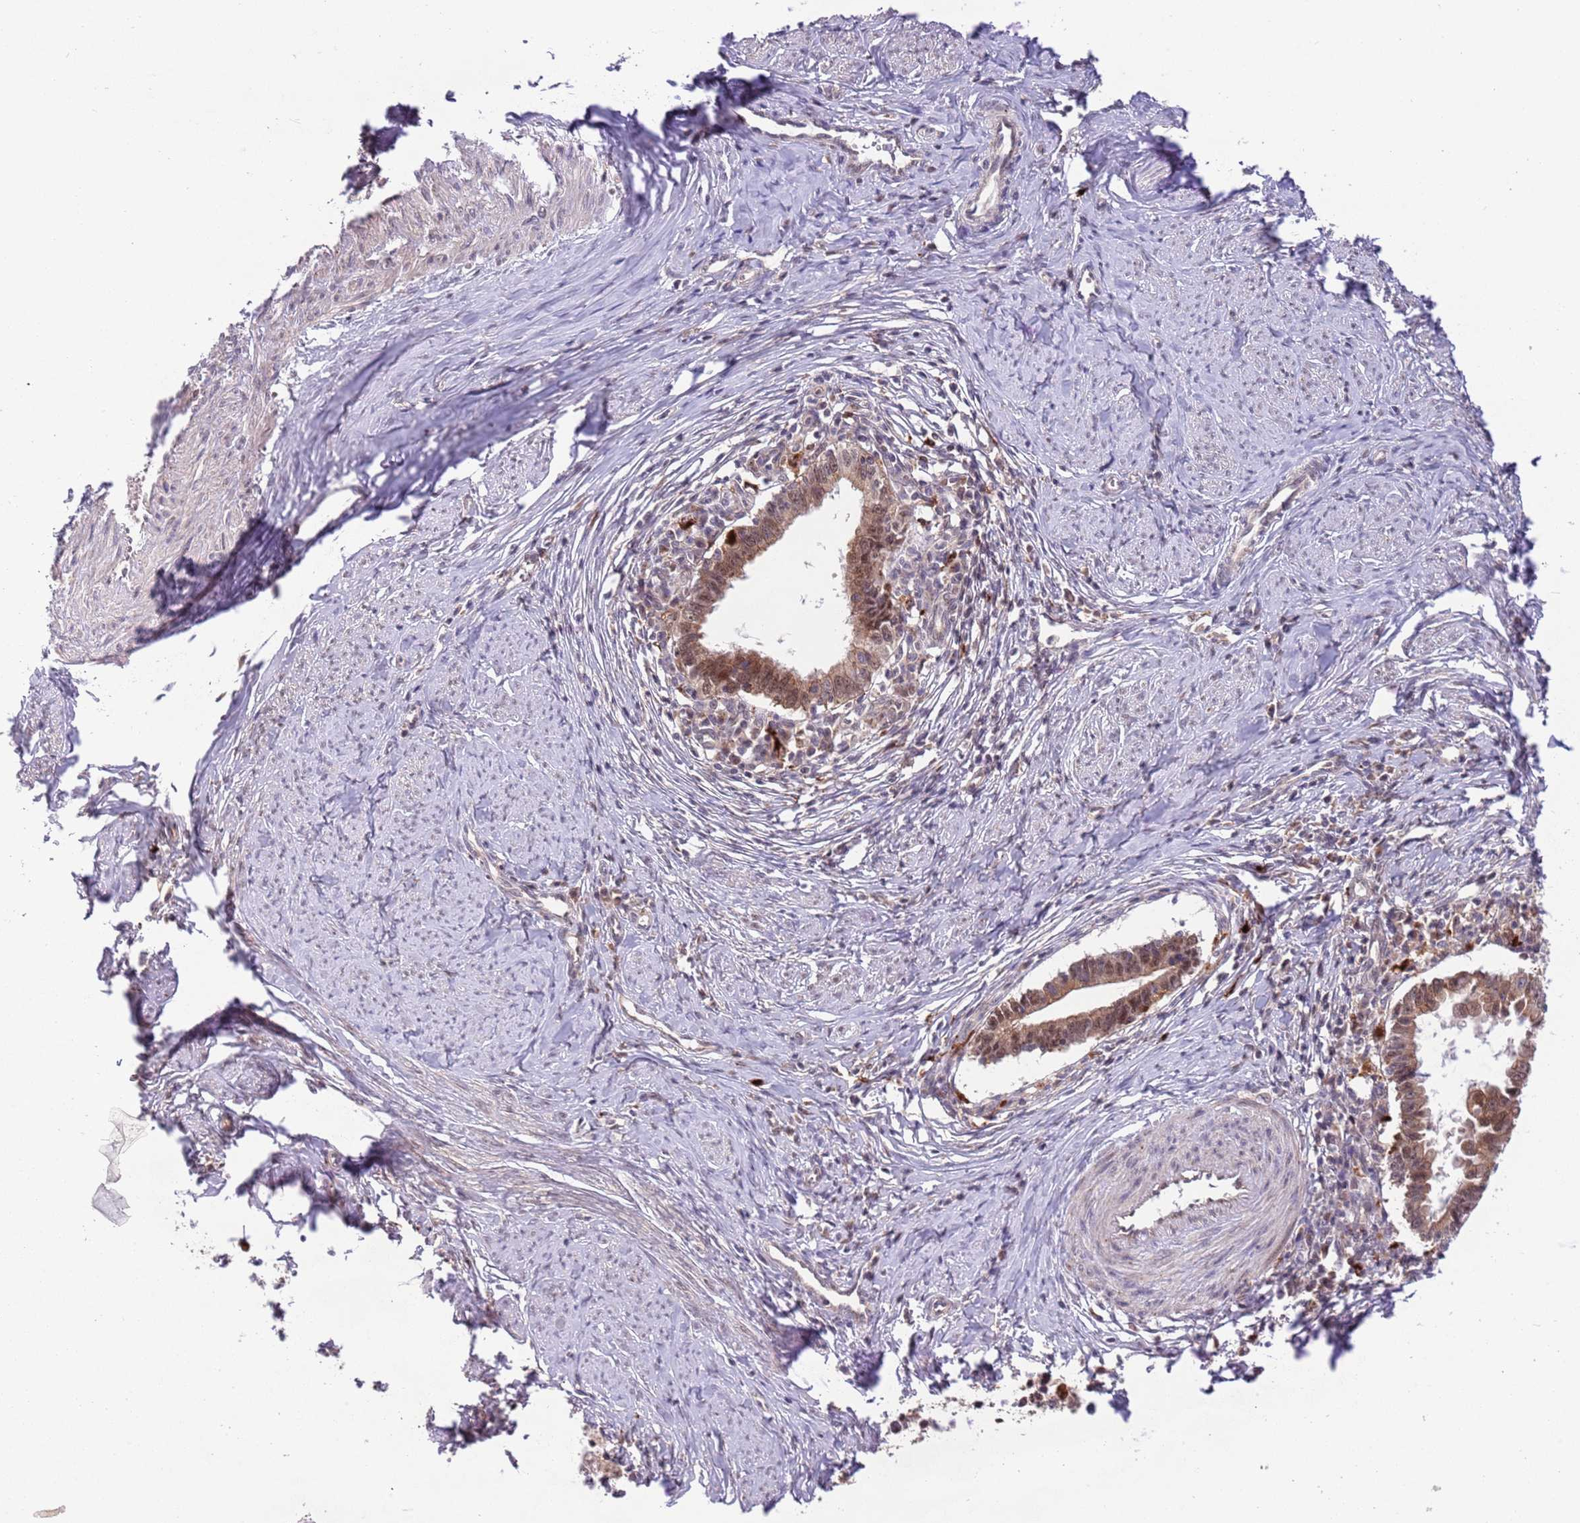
{"staining": {"intensity": "moderate", "quantity": ">75%", "location": "cytoplasmic/membranous,nuclear"}, "tissue": "cervical cancer", "cell_type": "Tumor cells", "image_type": "cancer", "snomed": [{"axis": "morphology", "description": "Adenocarcinoma, NOS"}, {"axis": "topography", "description": "Cervix"}], "caption": "Moderate cytoplasmic/membranous and nuclear protein expression is seen in approximately >75% of tumor cells in cervical adenocarcinoma.", "gene": "TRIM27", "patient": {"sex": "female", "age": 36}}